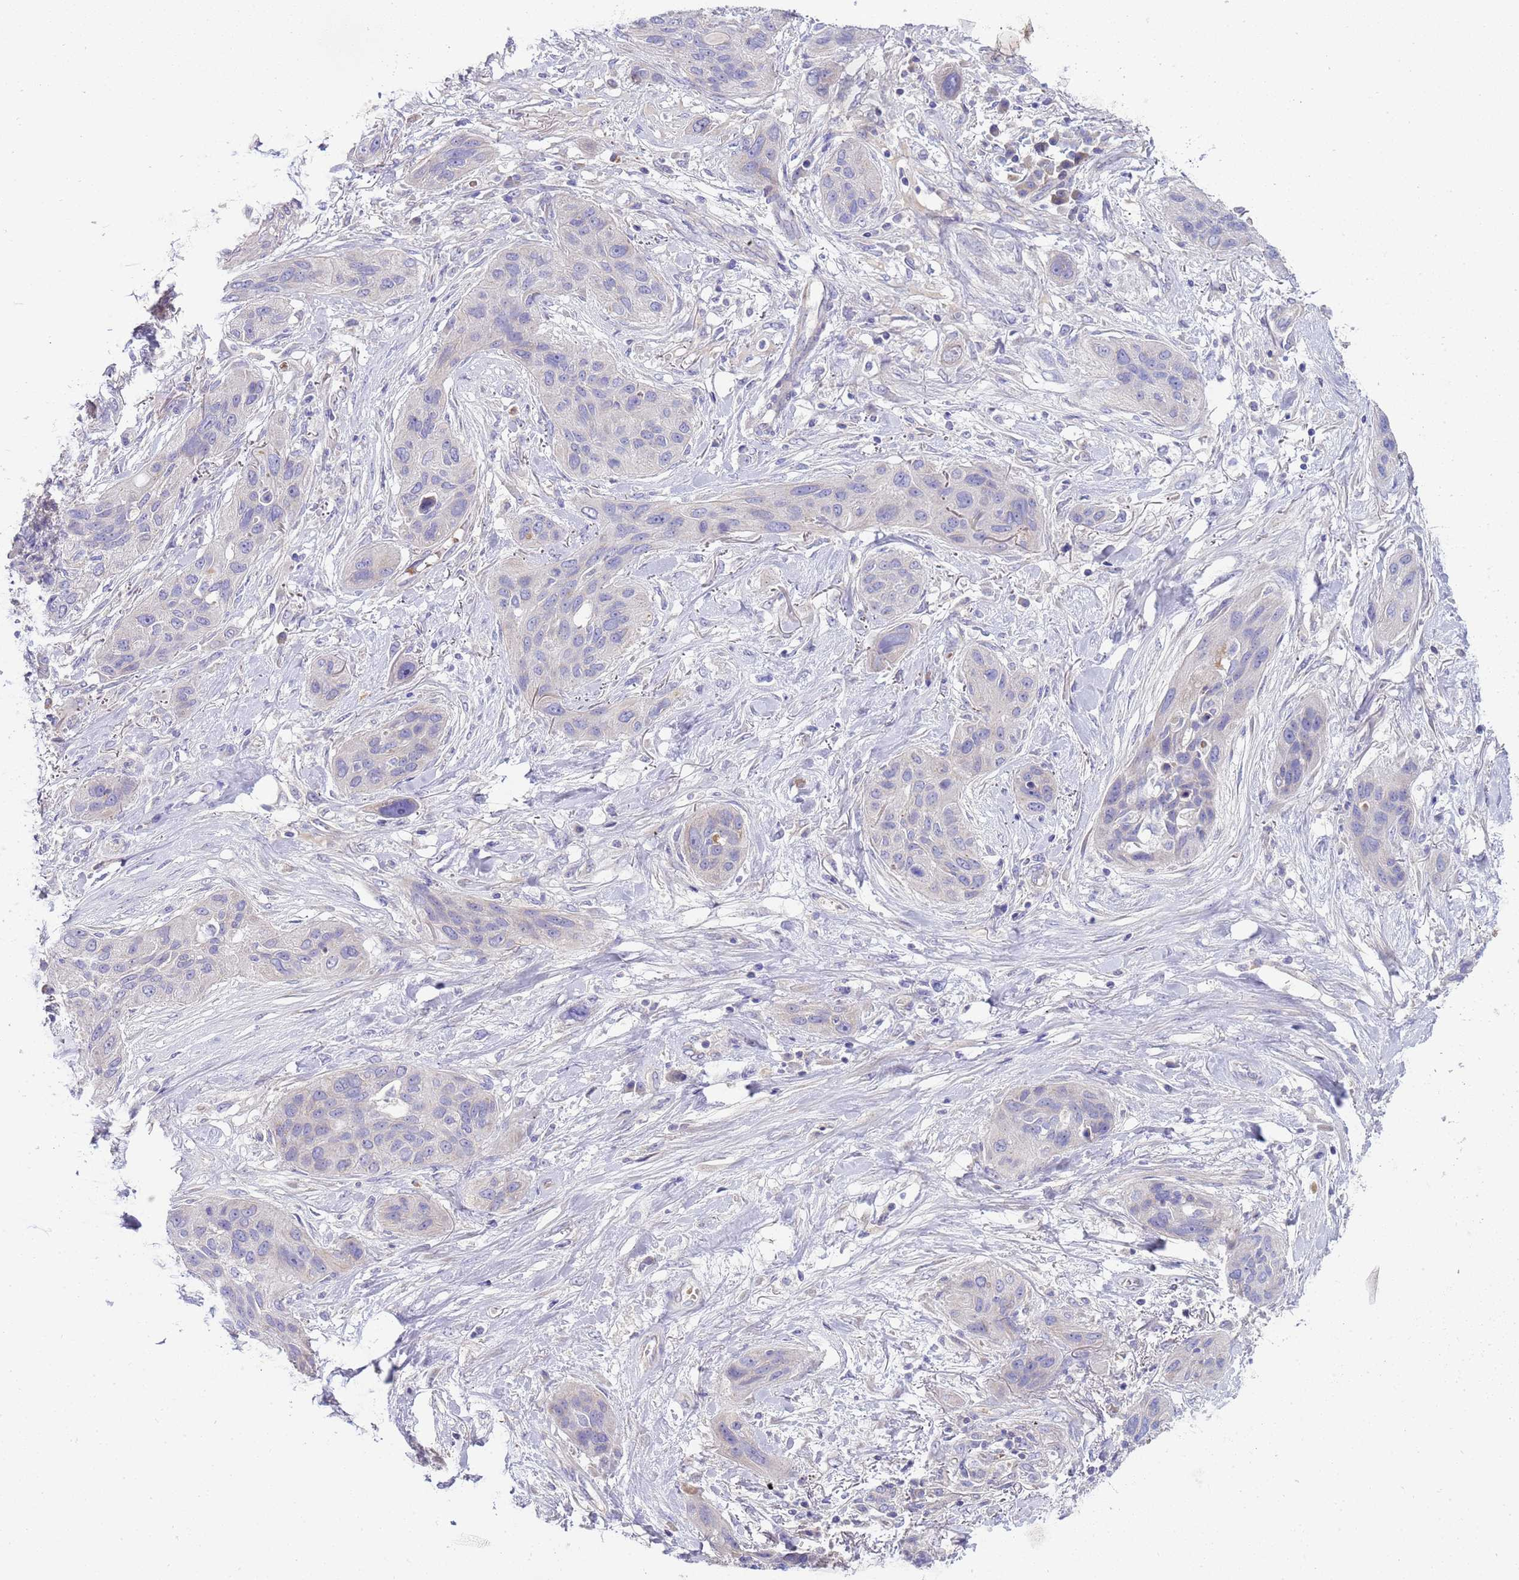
{"staining": {"intensity": "negative", "quantity": "none", "location": "none"}, "tissue": "lung cancer", "cell_type": "Tumor cells", "image_type": "cancer", "snomed": [{"axis": "morphology", "description": "Squamous cell carcinoma, NOS"}, {"axis": "topography", "description": "Lung"}], "caption": "Tumor cells show no significant positivity in lung cancer.", "gene": "RIPPLY2", "patient": {"sex": "female", "age": 70}}